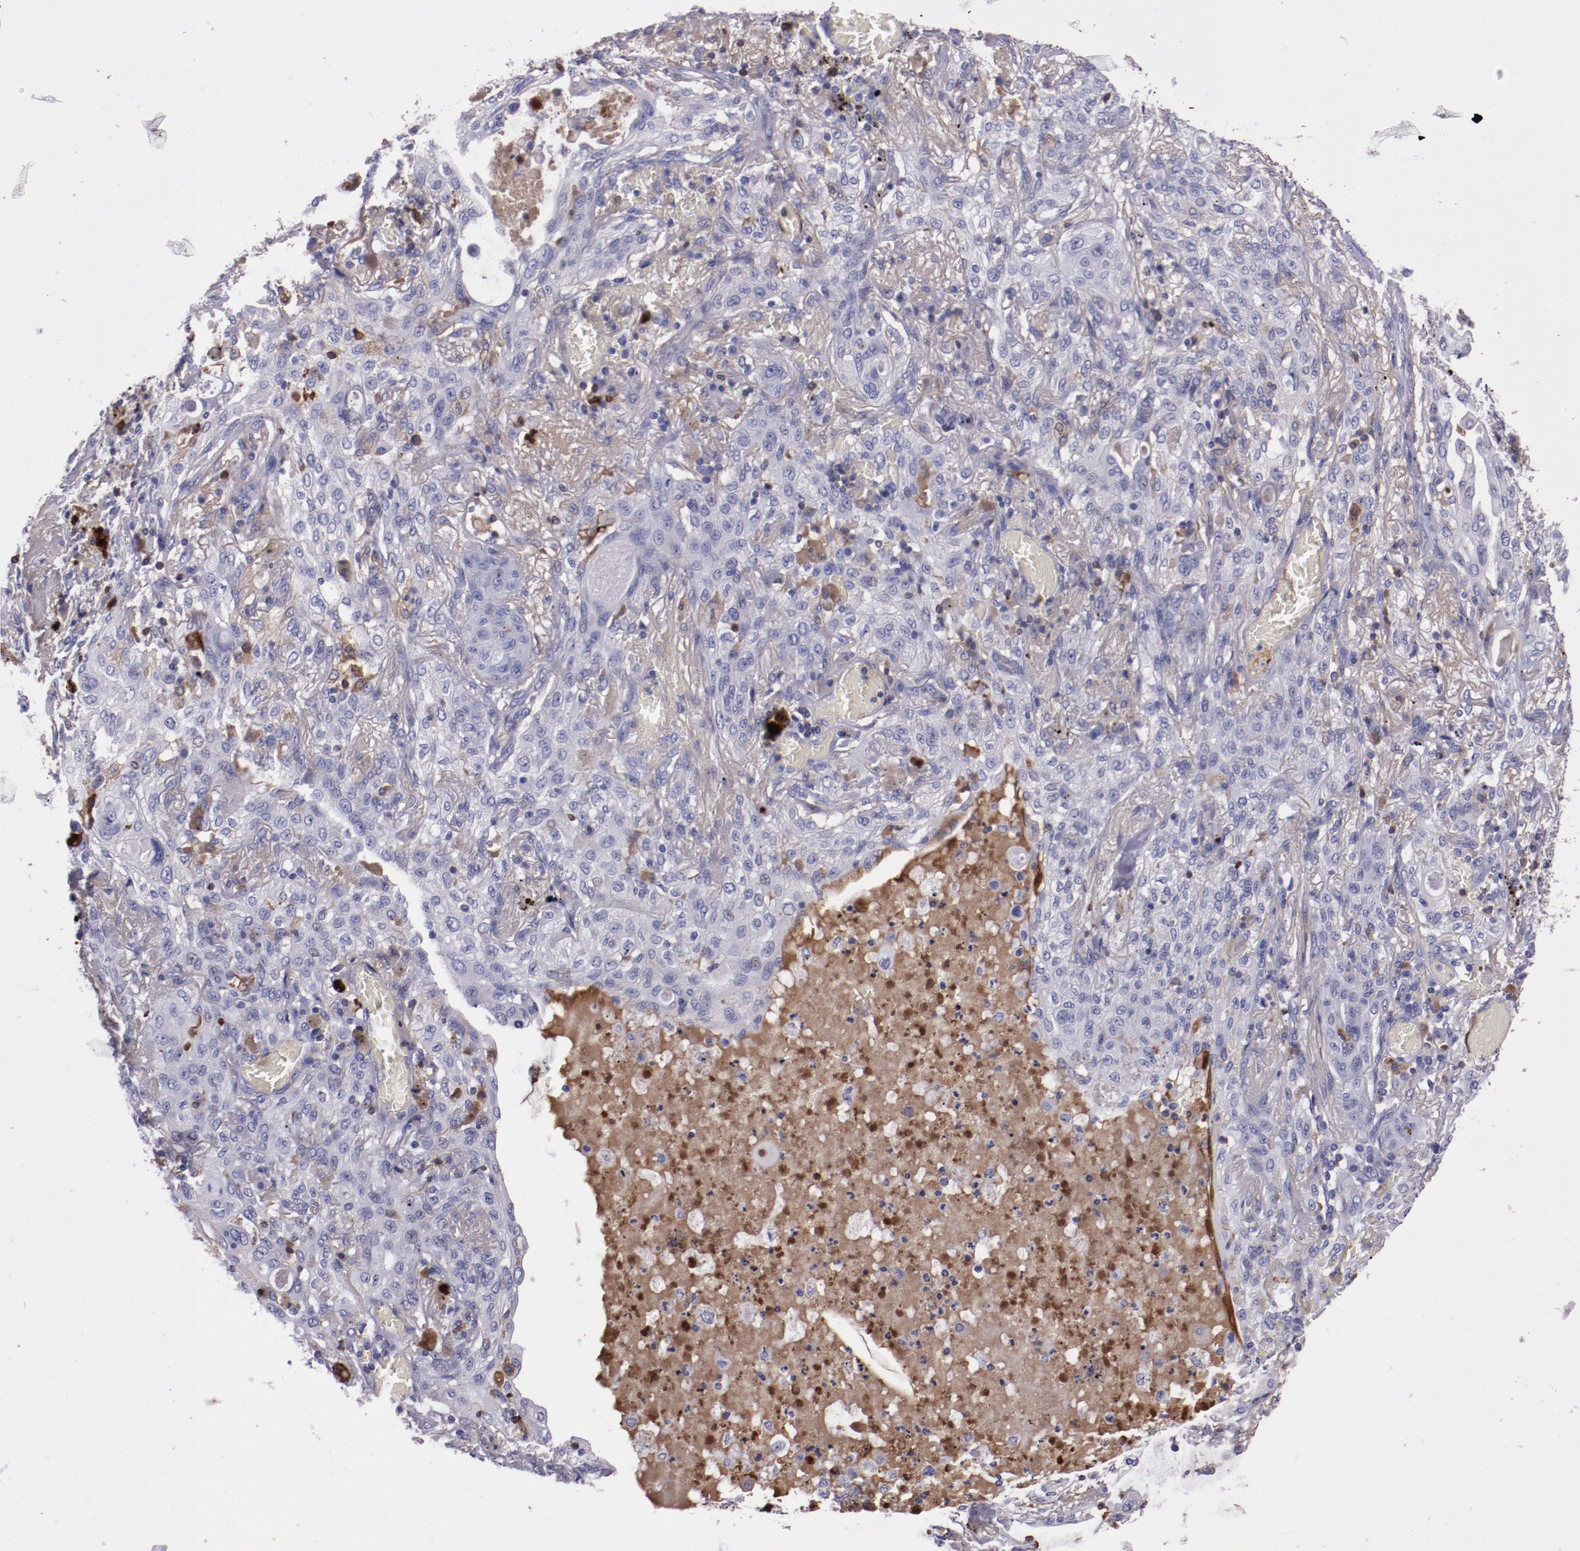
{"staining": {"intensity": "weak", "quantity": "<25%", "location": "cytoplasmic/membranous"}, "tissue": "lung cancer", "cell_type": "Tumor cells", "image_type": "cancer", "snomed": [{"axis": "morphology", "description": "Squamous cell carcinoma, NOS"}, {"axis": "topography", "description": "Lung"}], "caption": "The image demonstrates no staining of tumor cells in lung cancer (squamous cell carcinoma).", "gene": "APOH", "patient": {"sex": "female", "age": 47}}